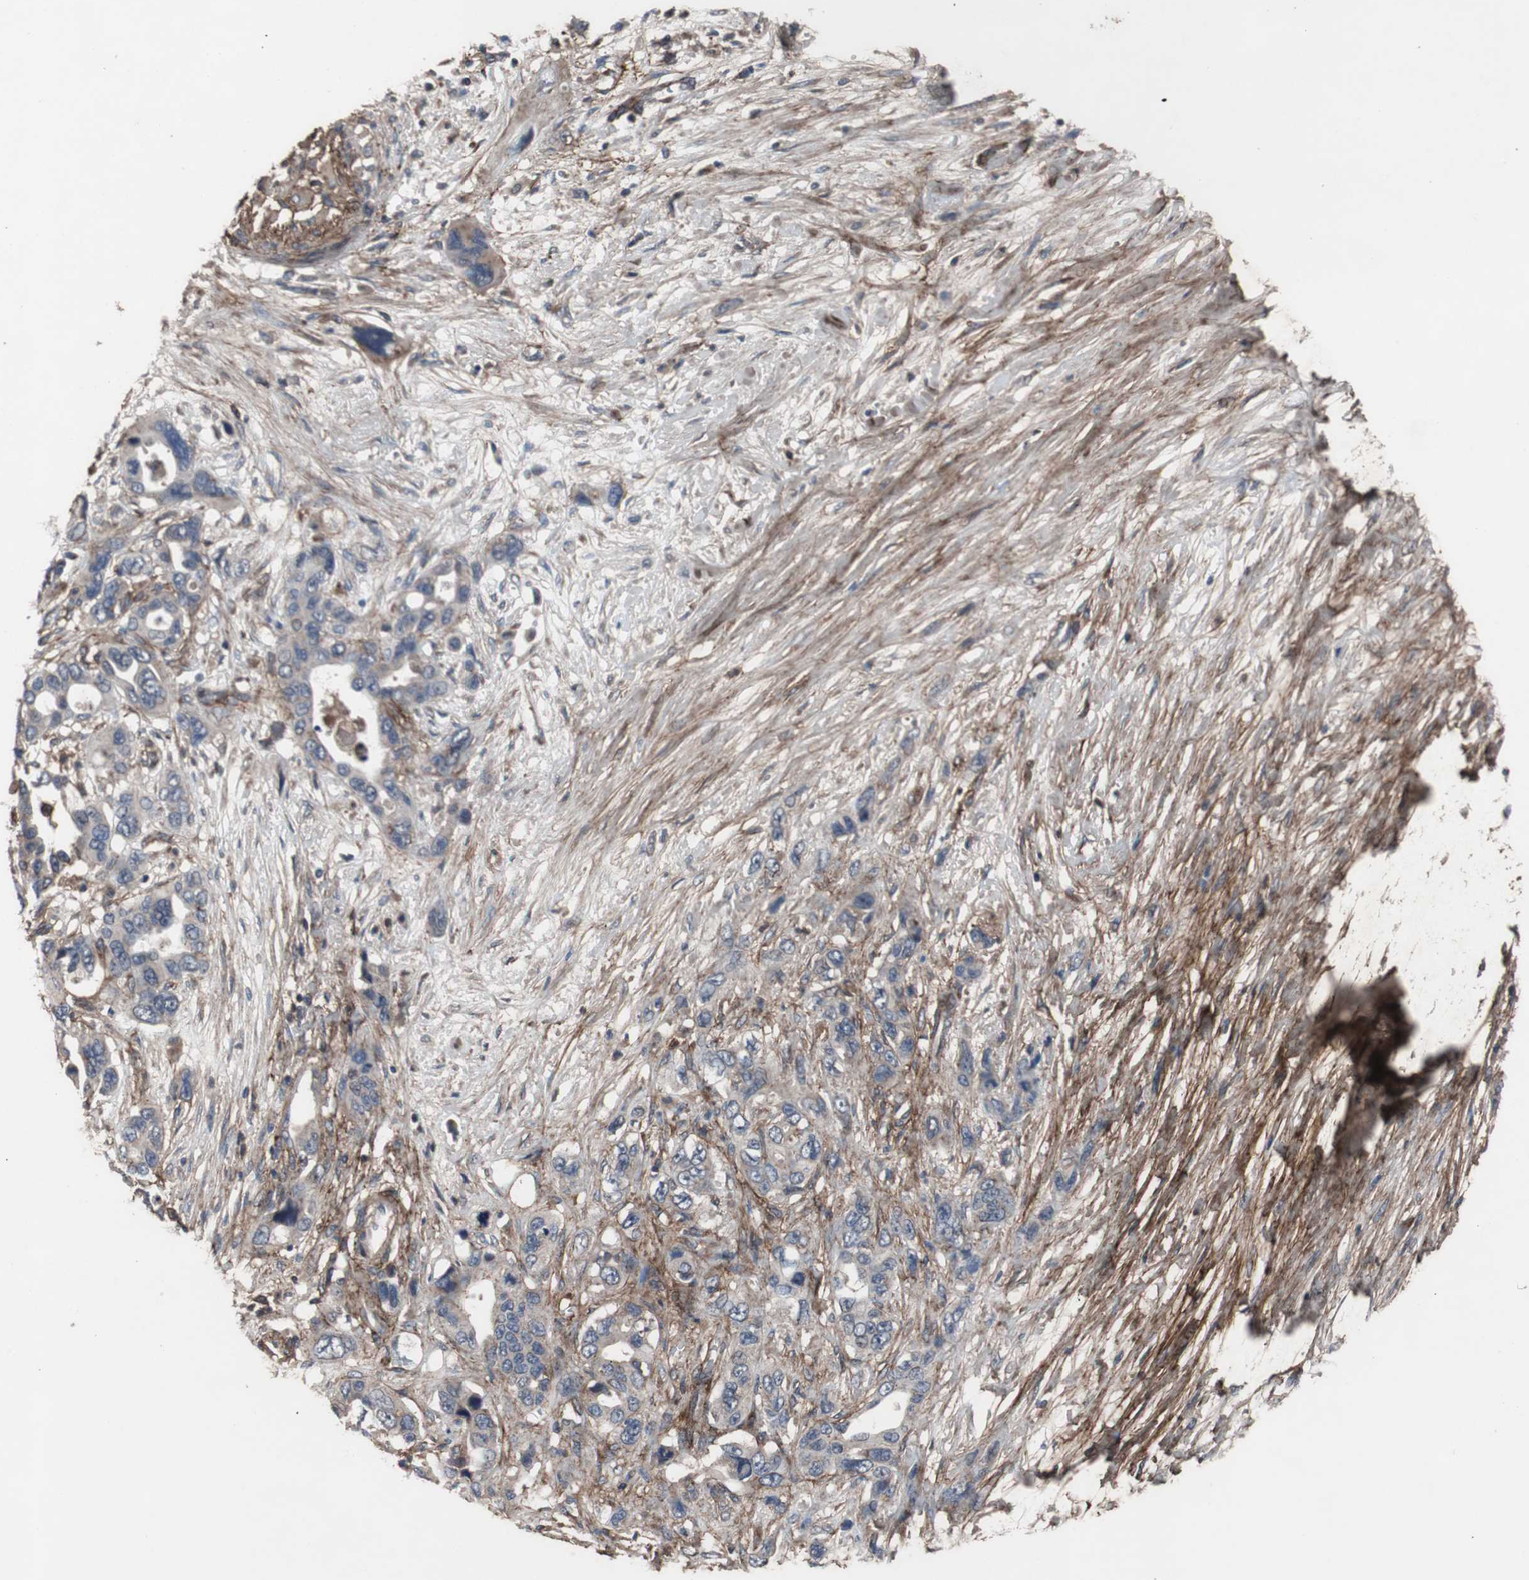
{"staining": {"intensity": "negative", "quantity": "none", "location": "none"}, "tissue": "pancreatic cancer", "cell_type": "Tumor cells", "image_type": "cancer", "snomed": [{"axis": "morphology", "description": "Adenocarcinoma, NOS"}, {"axis": "topography", "description": "Pancreas"}], "caption": "High power microscopy micrograph of an IHC photomicrograph of adenocarcinoma (pancreatic), revealing no significant expression in tumor cells.", "gene": "COL6A2", "patient": {"sex": "male", "age": 46}}